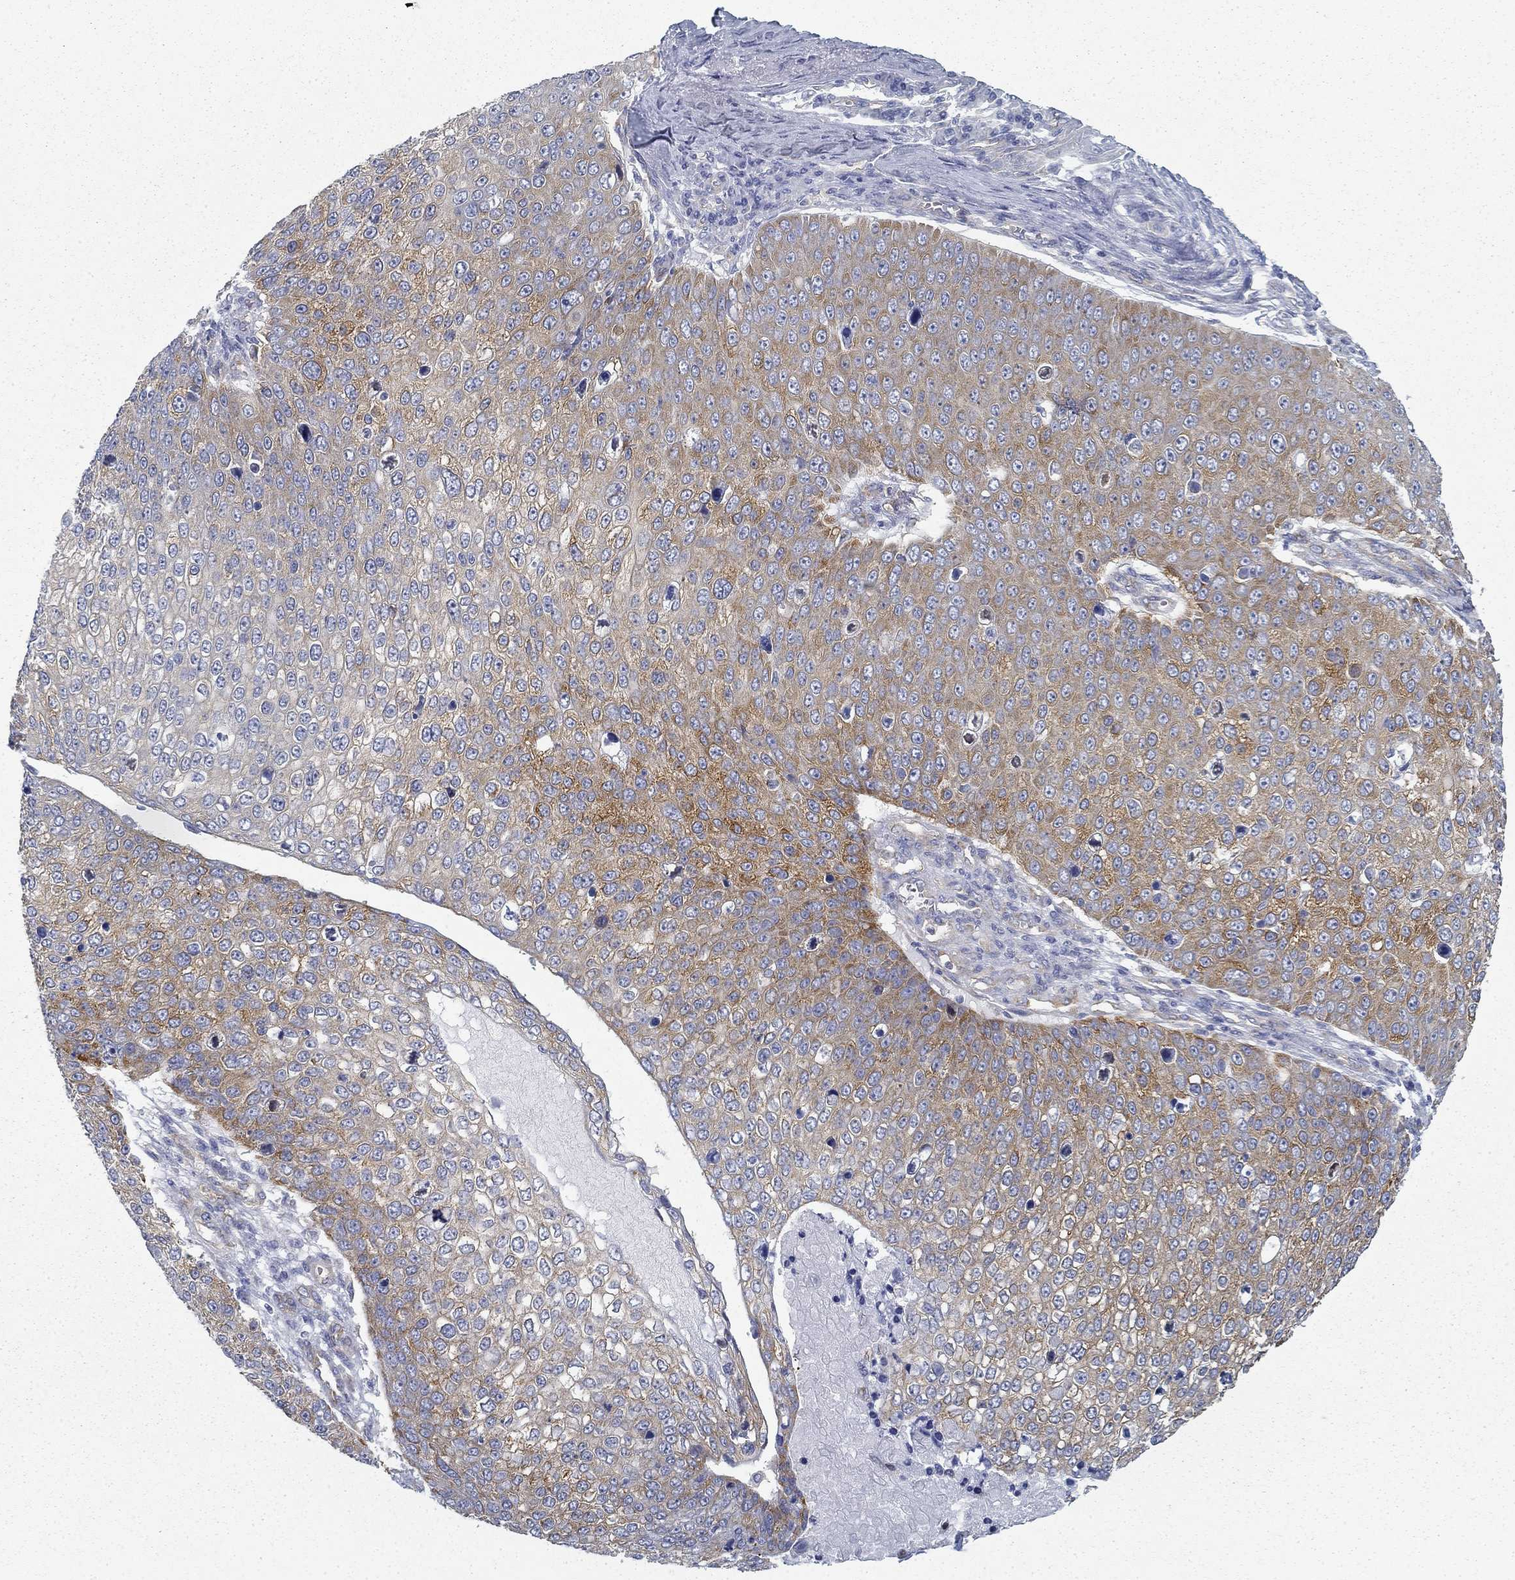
{"staining": {"intensity": "strong", "quantity": "<25%", "location": "cytoplasmic/membranous"}, "tissue": "skin cancer", "cell_type": "Tumor cells", "image_type": "cancer", "snomed": [{"axis": "morphology", "description": "Squamous cell carcinoma, NOS"}, {"axis": "topography", "description": "Skin"}], "caption": "Immunohistochemical staining of human skin cancer (squamous cell carcinoma) demonstrates medium levels of strong cytoplasmic/membranous protein positivity in approximately <25% of tumor cells.", "gene": "FXR1", "patient": {"sex": "male", "age": 71}}